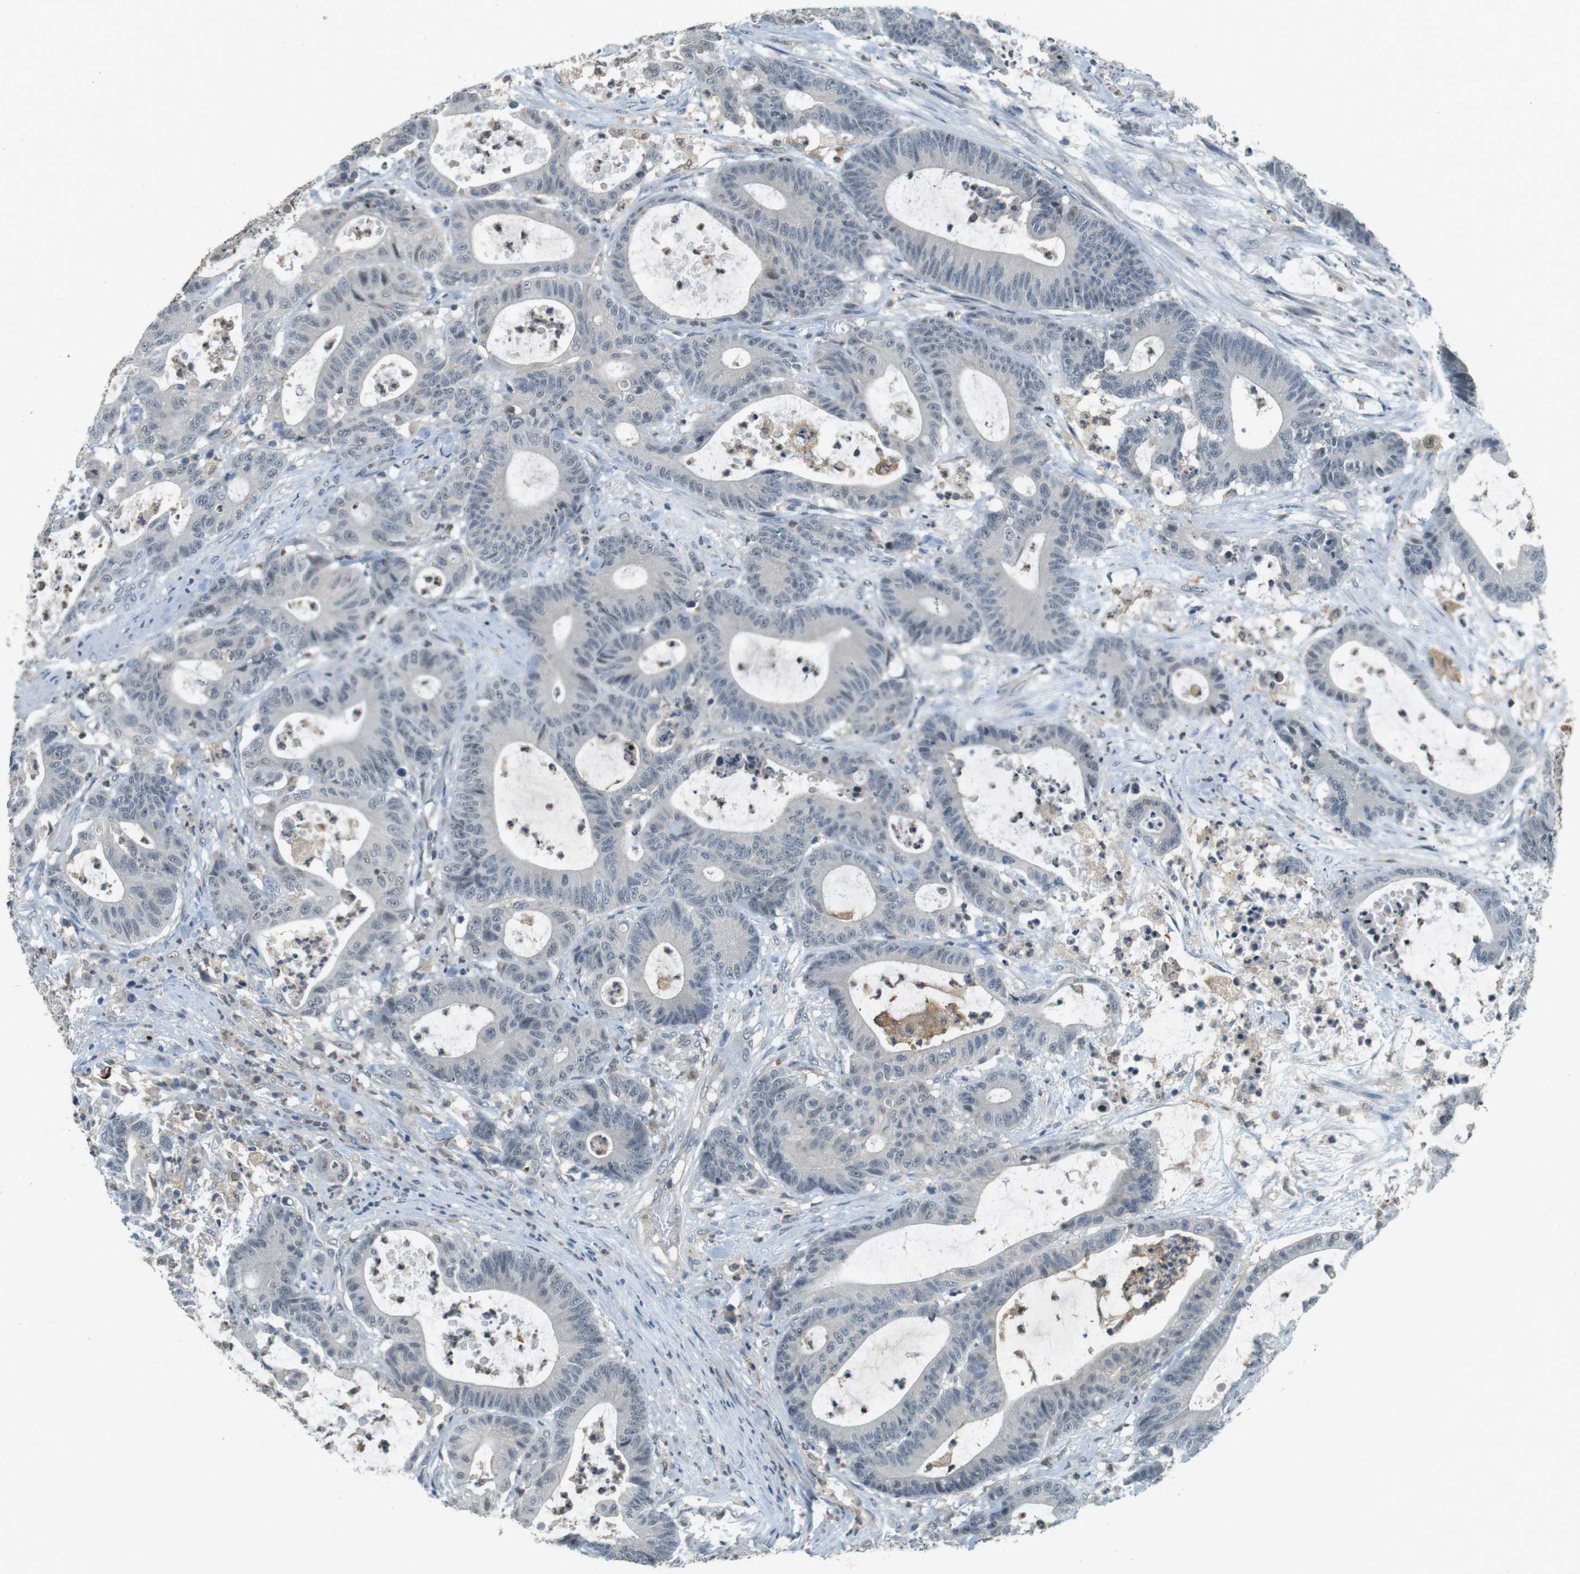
{"staining": {"intensity": "negative", "quantity": "none", "location": "none"}, "tissue": "colorectal cancer", "cell_type": "Tumor cells", "image_type": "cancer", "snomed": [{"axis": "morphology", "description": "Adenocarcinoma, NOS"}, {"axis": "topography", "description": "Colon"}], "caption": "This is an immunohistochemistry (IHC) image of human colorectal cancer. There is no expression in tumor cells.", "gene": "CDK14", "patient": {"sex": "female", "age": 84}}